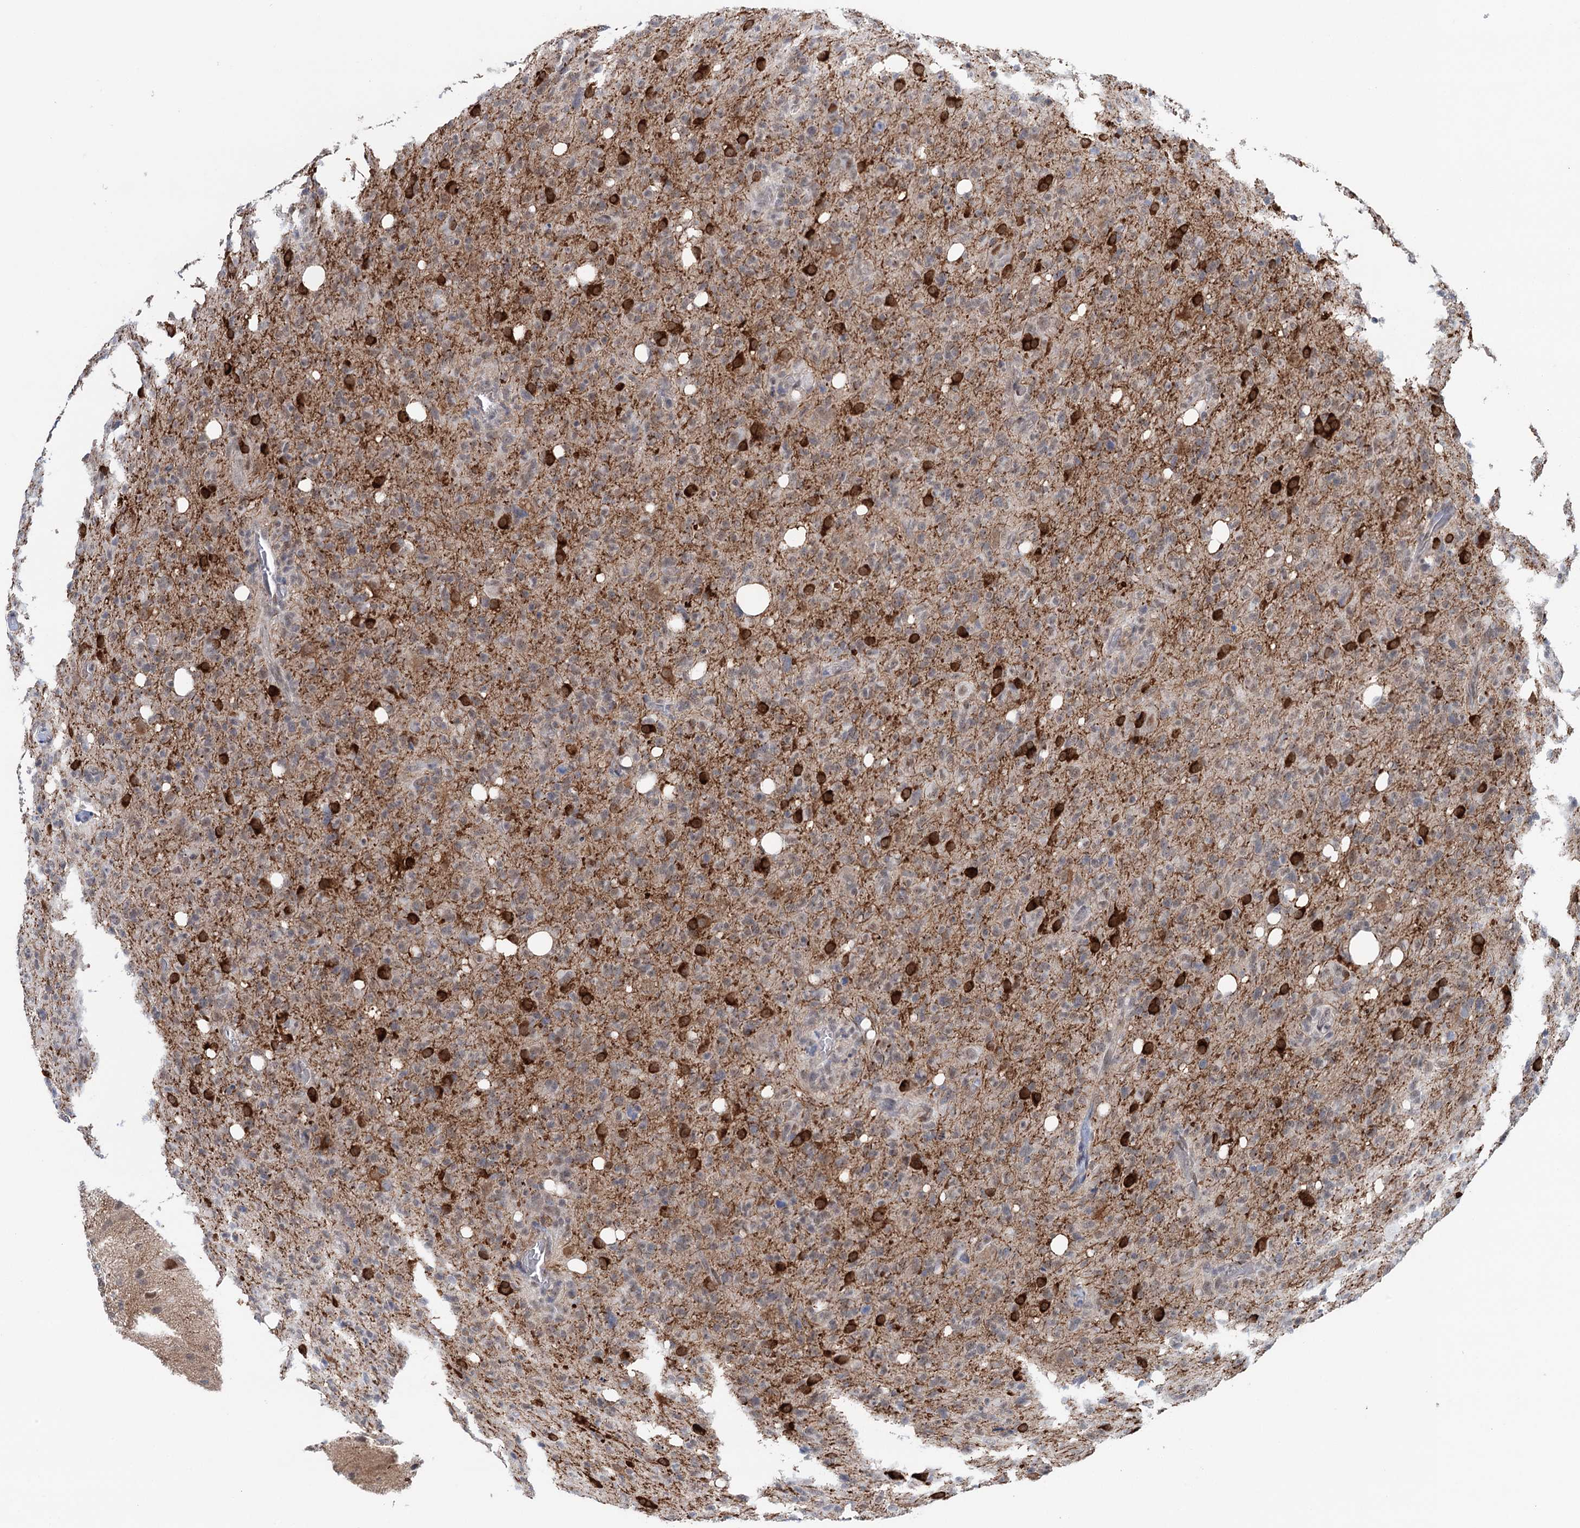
{"staining": {"intensity": "weak", "quantity": "<25%", "location": "nuclear"}, "tissue": "glioma", "cell_type": "Tumor cells", "image_type": "cancer", "snomed": [{"axis": "morphology", "description": "Glioma, malignant, High grade"}, {"axis": "topography", "description": "Brain"}], "caption": "Immunohistochemistry (IHC) of glioma displays no positivity in tumor cells. The staining is performed using DAB (3,3'-diaminobenzidine) brown chromogen with nuclei counter-stained in using hematoxylin.", "gene": "FAM53A", "patient": {"sex": "female", "age": 57}}